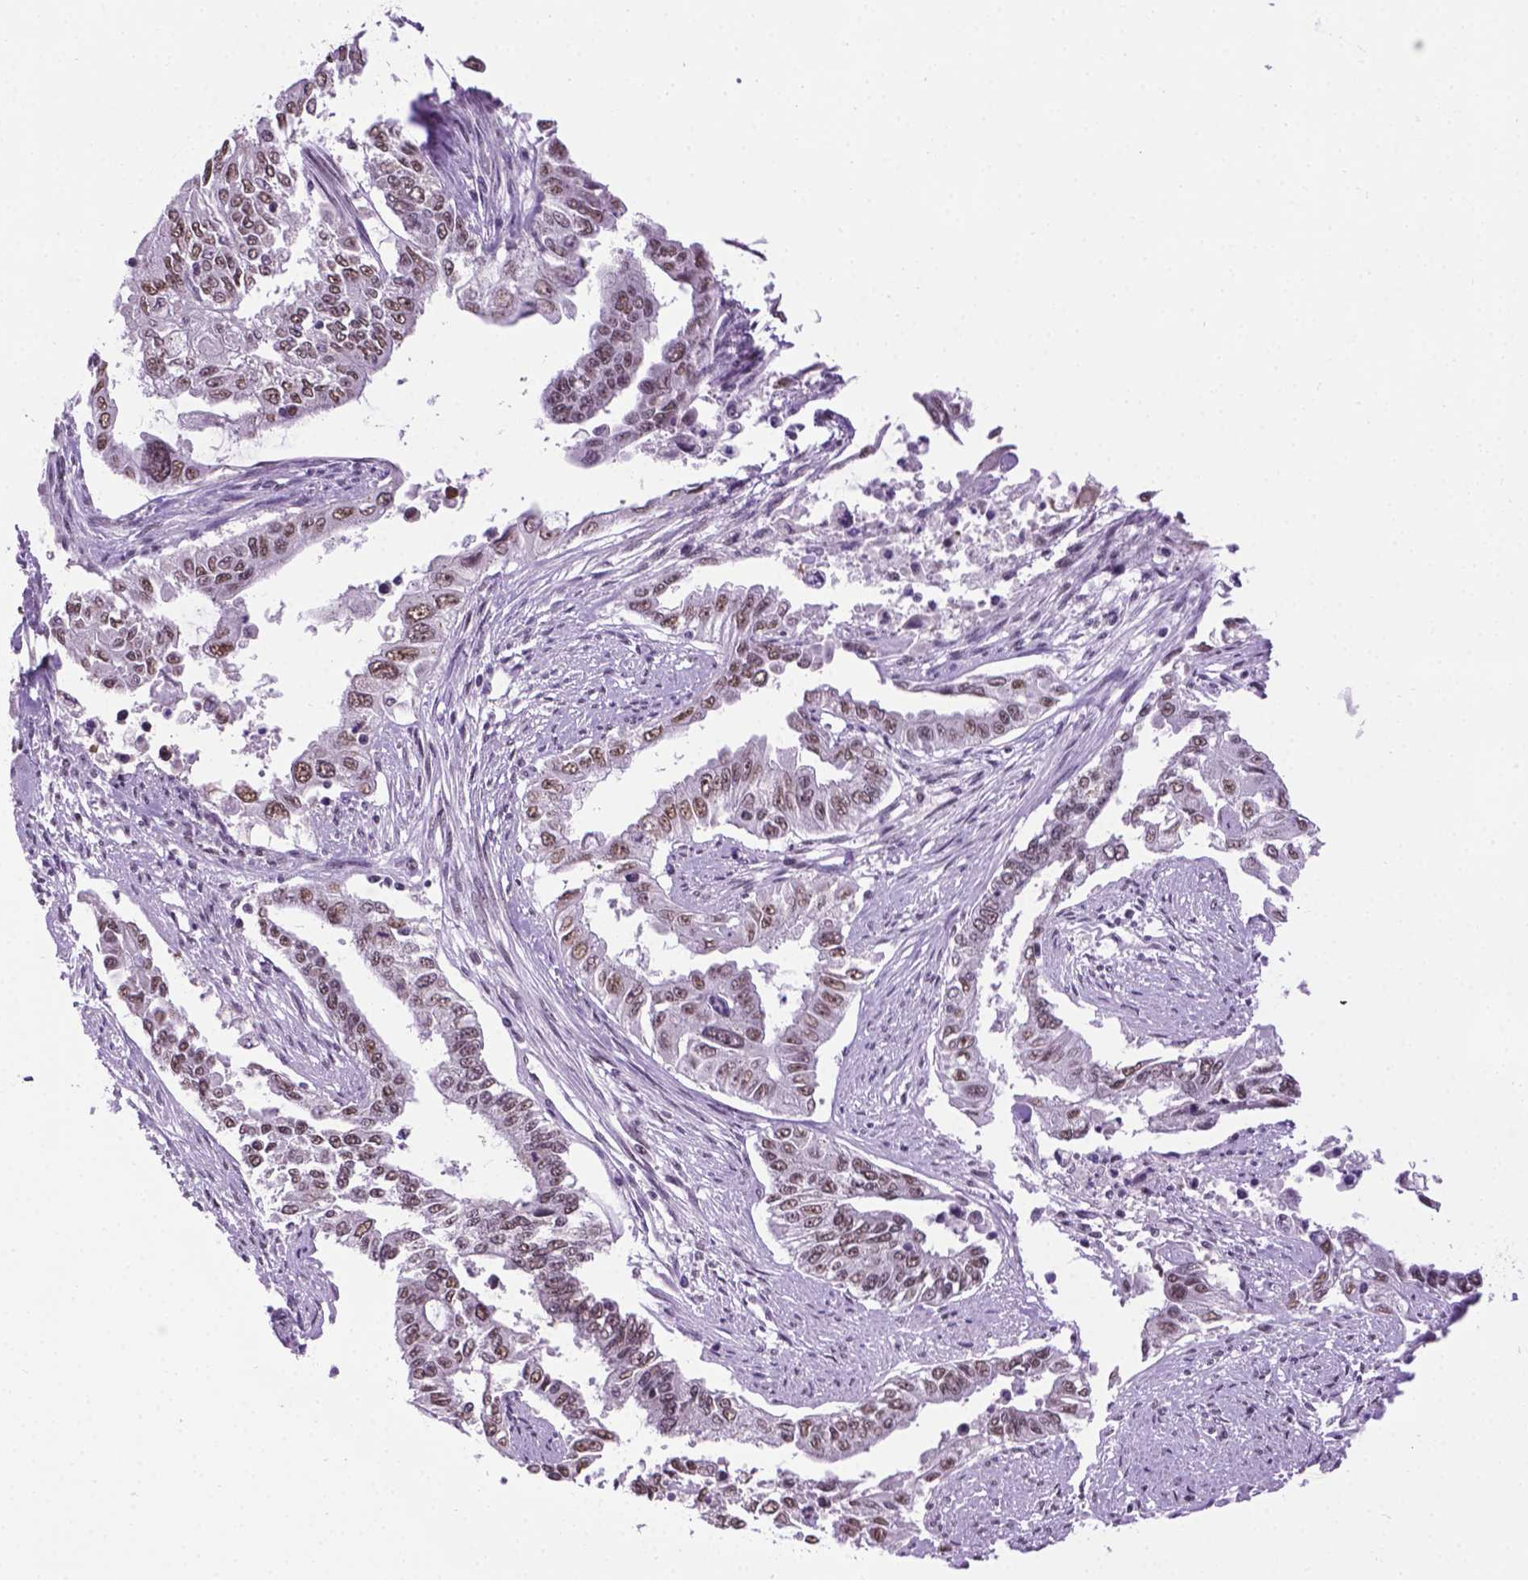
{"staining": {"intensity": "weak", "quantity": "25%-75%", "location": "nuclear"}, "tissue": "endometrial cancer", "cell_type": "Tumor cells", "image_type": "cancer", "snomed": [{"axis": "morphology", "description": "Adenocarcinoma, NOS"}, {"axis": "topography", "description": "Uterus"}], "caption": "Protein staining reveals weak nuclear expression in approximately 25%-75% of tumor cells in adenocarcinoma (endometrial).", "gene": "ABI2", "patient": {"sex": "female", "age": 59}}